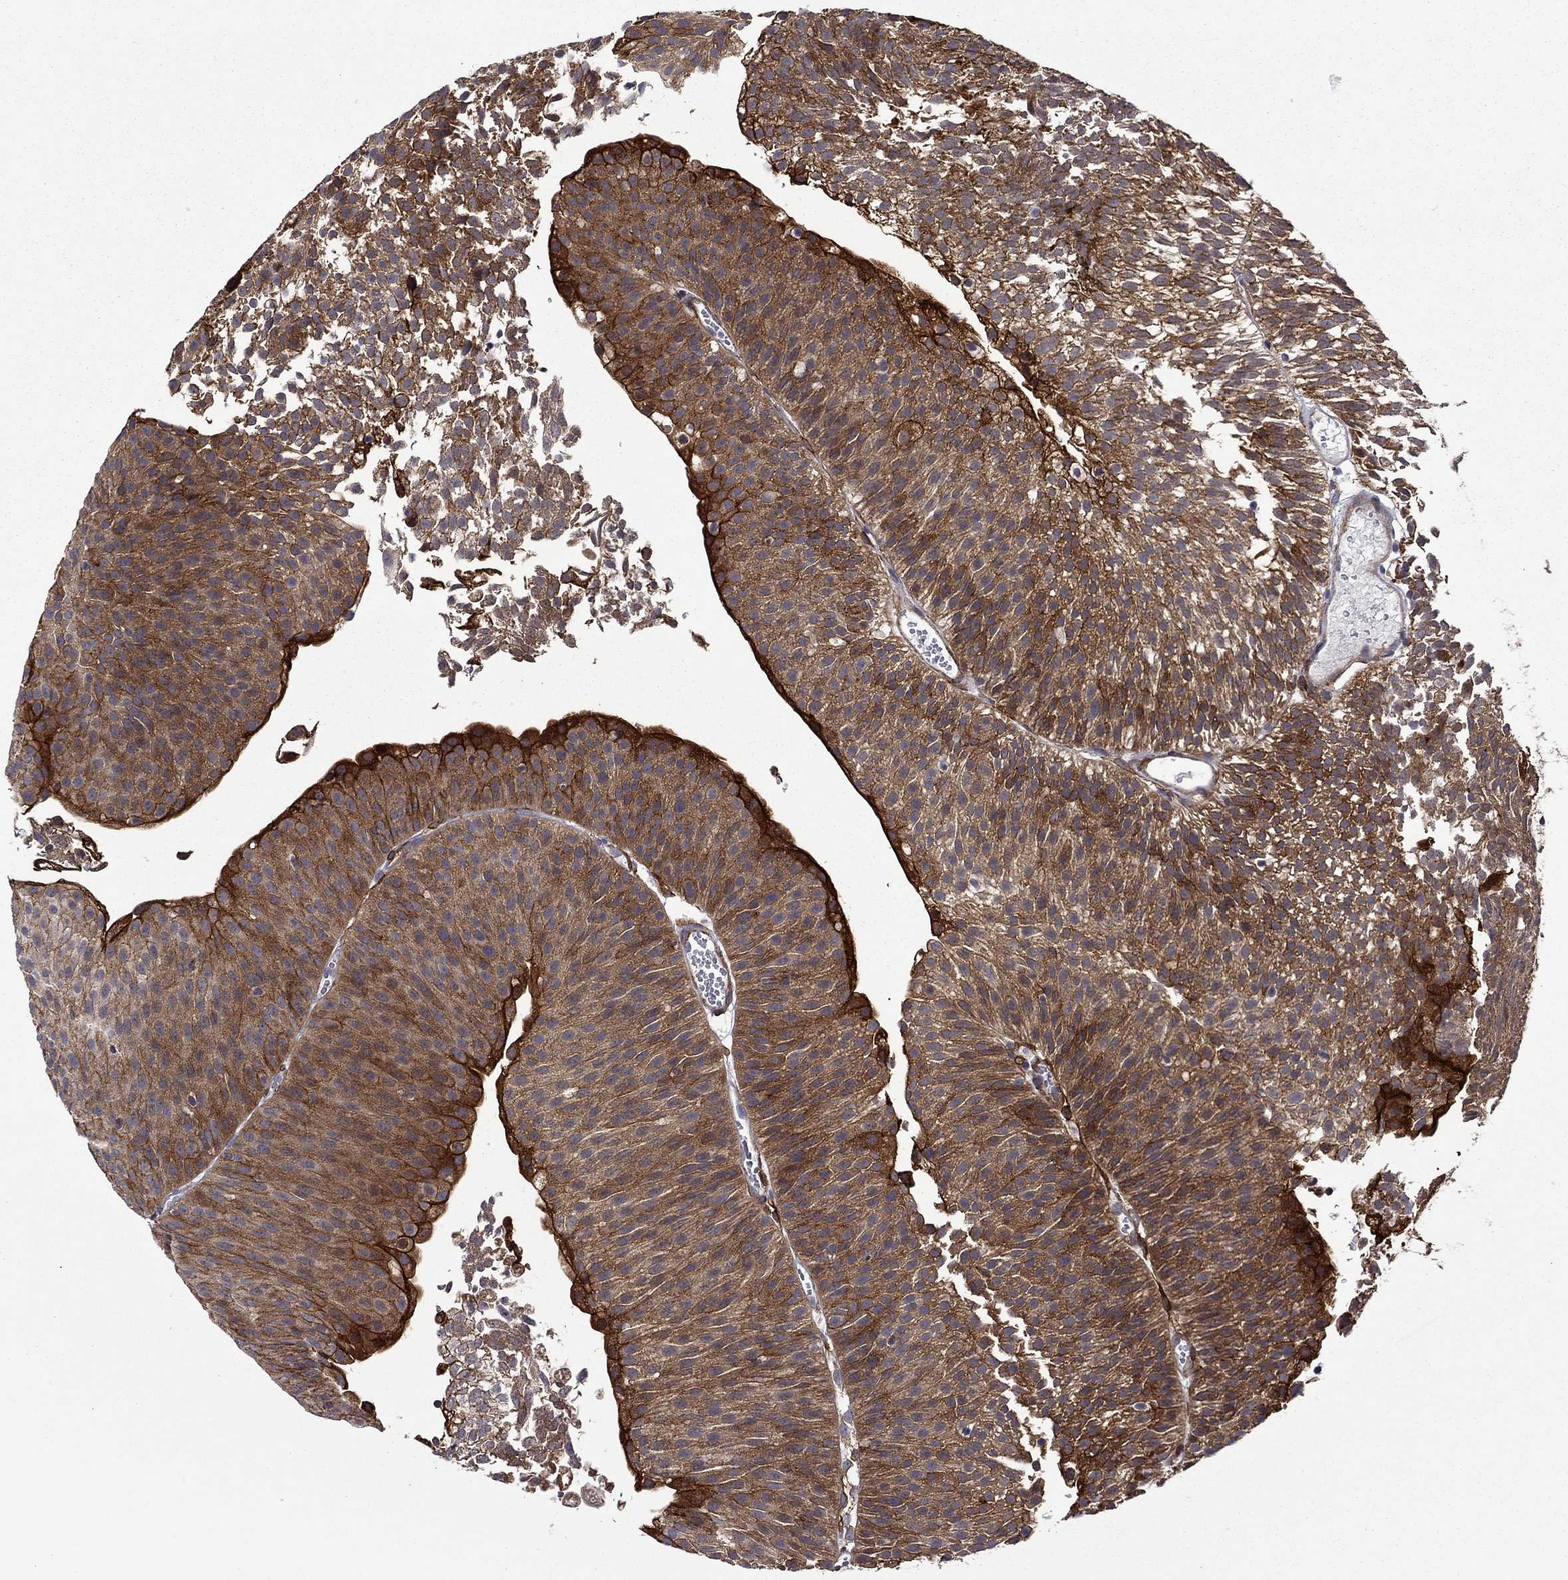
{"staining": {"intensity": "strong", "quantity": ">75%", "location": "cytoplasmic/membranous"}, "tissue": "urothelial cancer", "cell_type": "Tumor cells", "image_type": "cancer", "snomed": [{"axis": "morphology", "description": "Urothelial carcinoma, Low grade"}, {"axis": "topography", "description": "Urinary bladder"}], "caption": "Urothelial cancer stained with IHC shows strong cytoplasmic/membranous staining in about >75% of tumor cells. Using DAB (brown) and hematoxylin (blue) stains, captured at high magnification using brightfield microscopy.", "gene": "LMO7", "patient": {"sex": "male", "age": 65}}